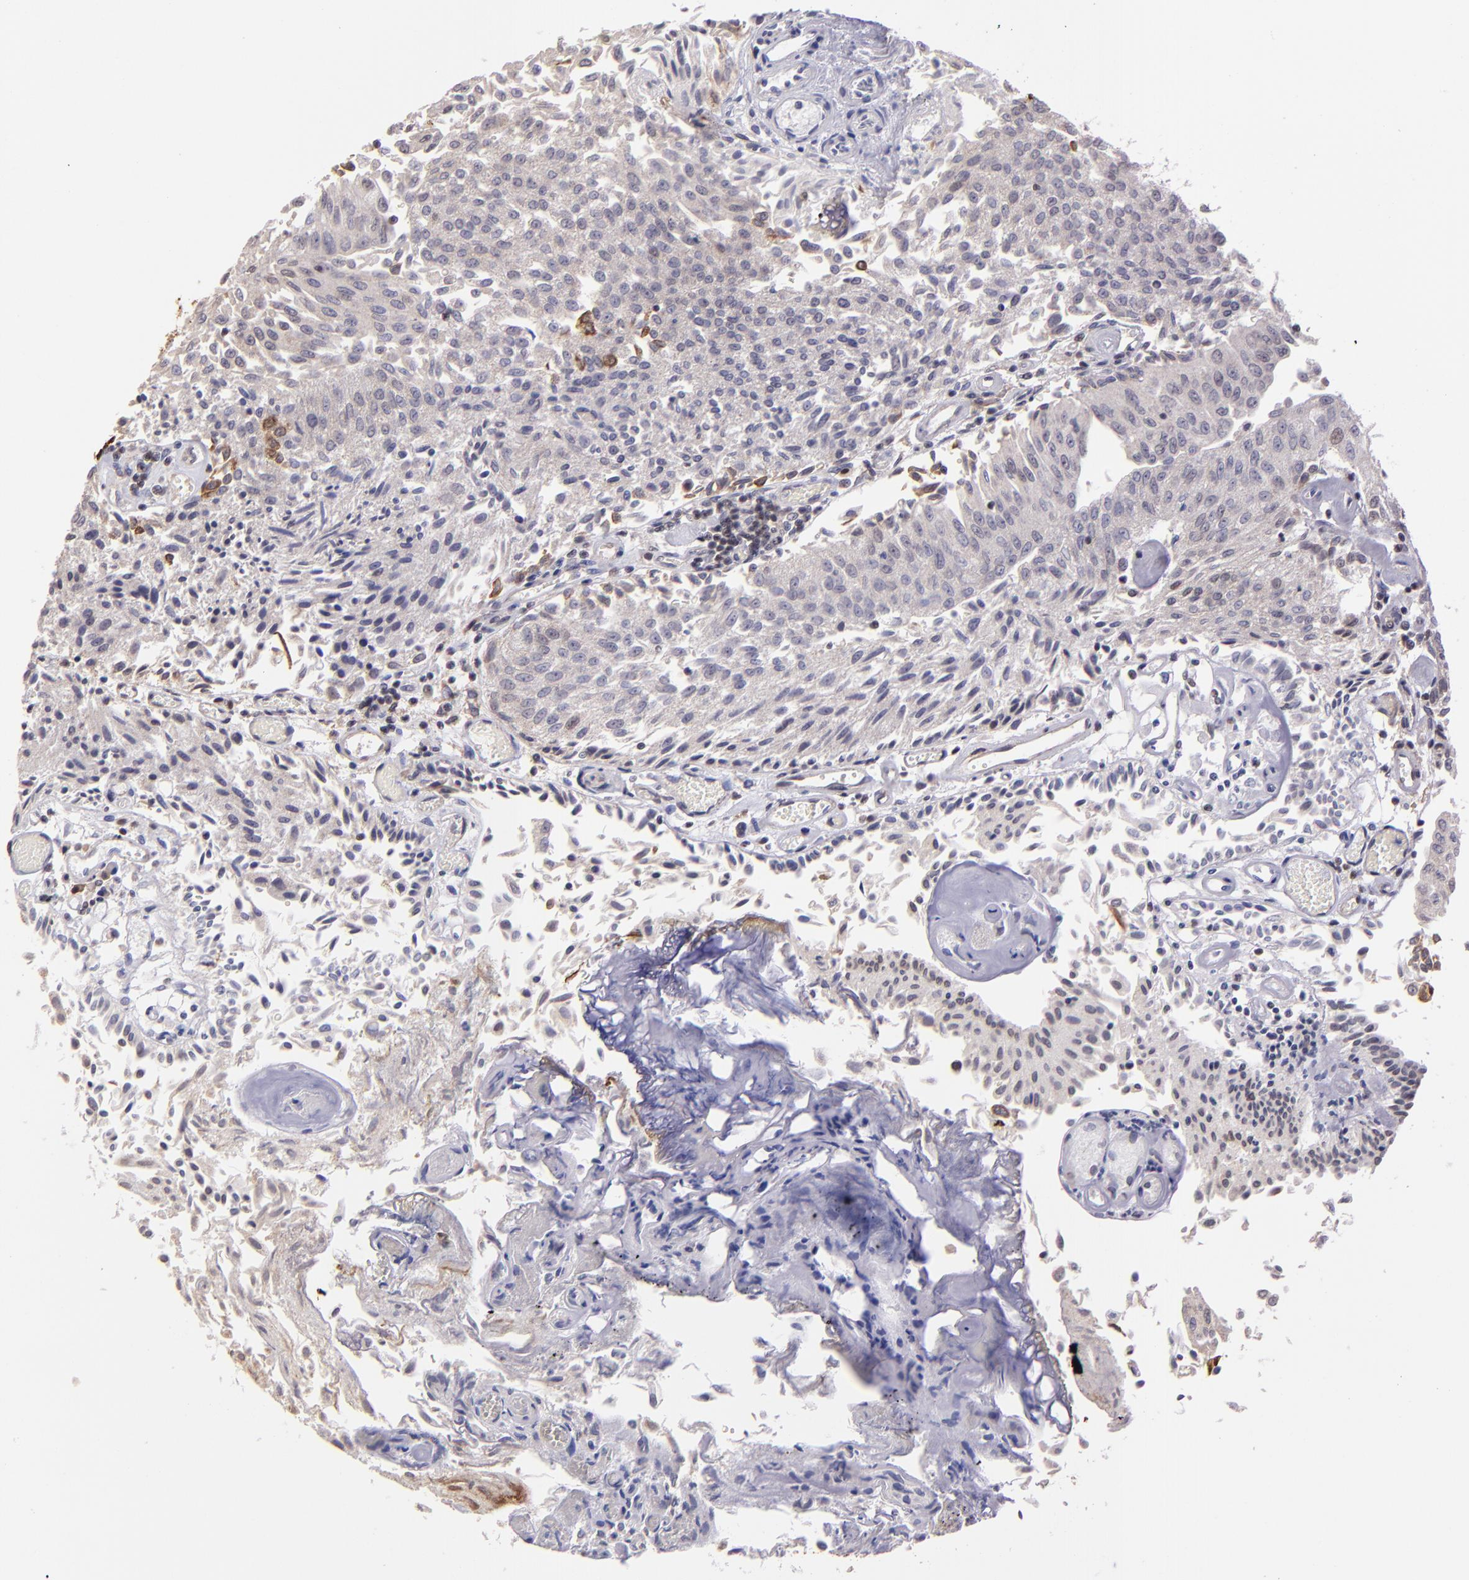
{"staining": {"intensity": "strong", "quantity": "<25%", "location": "cytoplasmic/membranous"}, "tissue": "urothelial cancer", "cell_type": "Tumor cells", "image_type": "cancer", "snomed": [{"axis": "morphology", "description": "Urothelial carcinoma, Low grade"}, {"axis": "topography", "description": "Urinary bladder"}], "caption": "Low-grade urothelial carcinoma stained with DAB immunohistochemistry (IHC) demonstrates medium levels of strong cytoplasmic/membranous expression in approximately <25% of tumor cells.", "gene": "ELF1", "patient": {"sex": "male", "age": 86}}